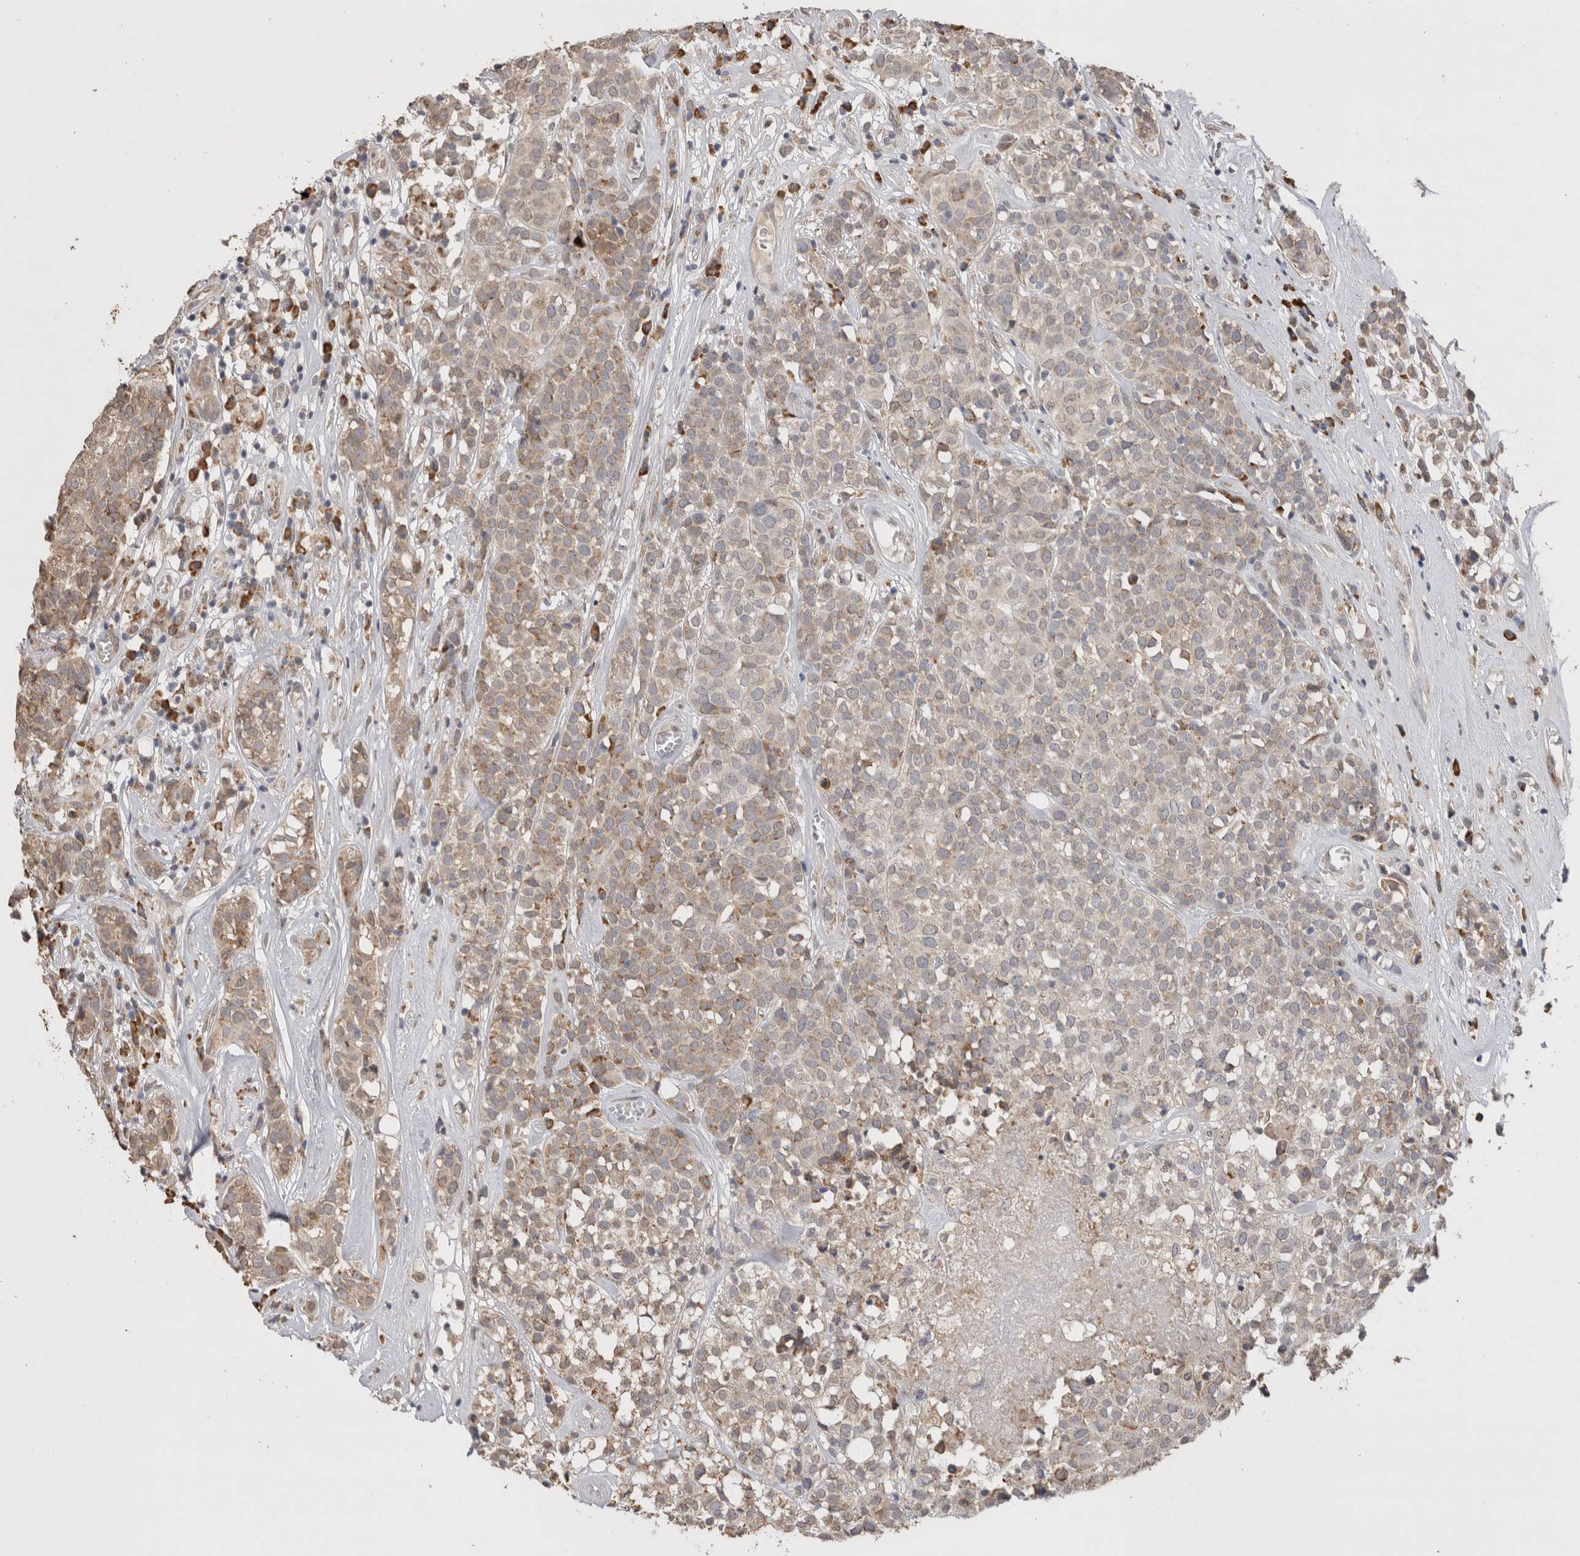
{"staining": {"intensity": "weak", "quantity": "25%-75%", "location": "cytoplasmic/membranous"}, "tissue": "head and neck cancer", "cell_type": "Tumor cells", "image_type": "cancer", "snomed": [{"axis": "morphology", "description": "Adenocarcinoma, NOS"}, {"axis": "topography", "description": "Salivary gland"}, {"axis": "topography", "description": "Head-Neck"}], "caption": "Human head and neck cancer stained with a brown dye shows weak cytoplasmic/membranous positive positivity in approximately 25%-75% of tumor cells.", "gene": "NOMO1", "patient": {"sex": "female", "age": 65}}